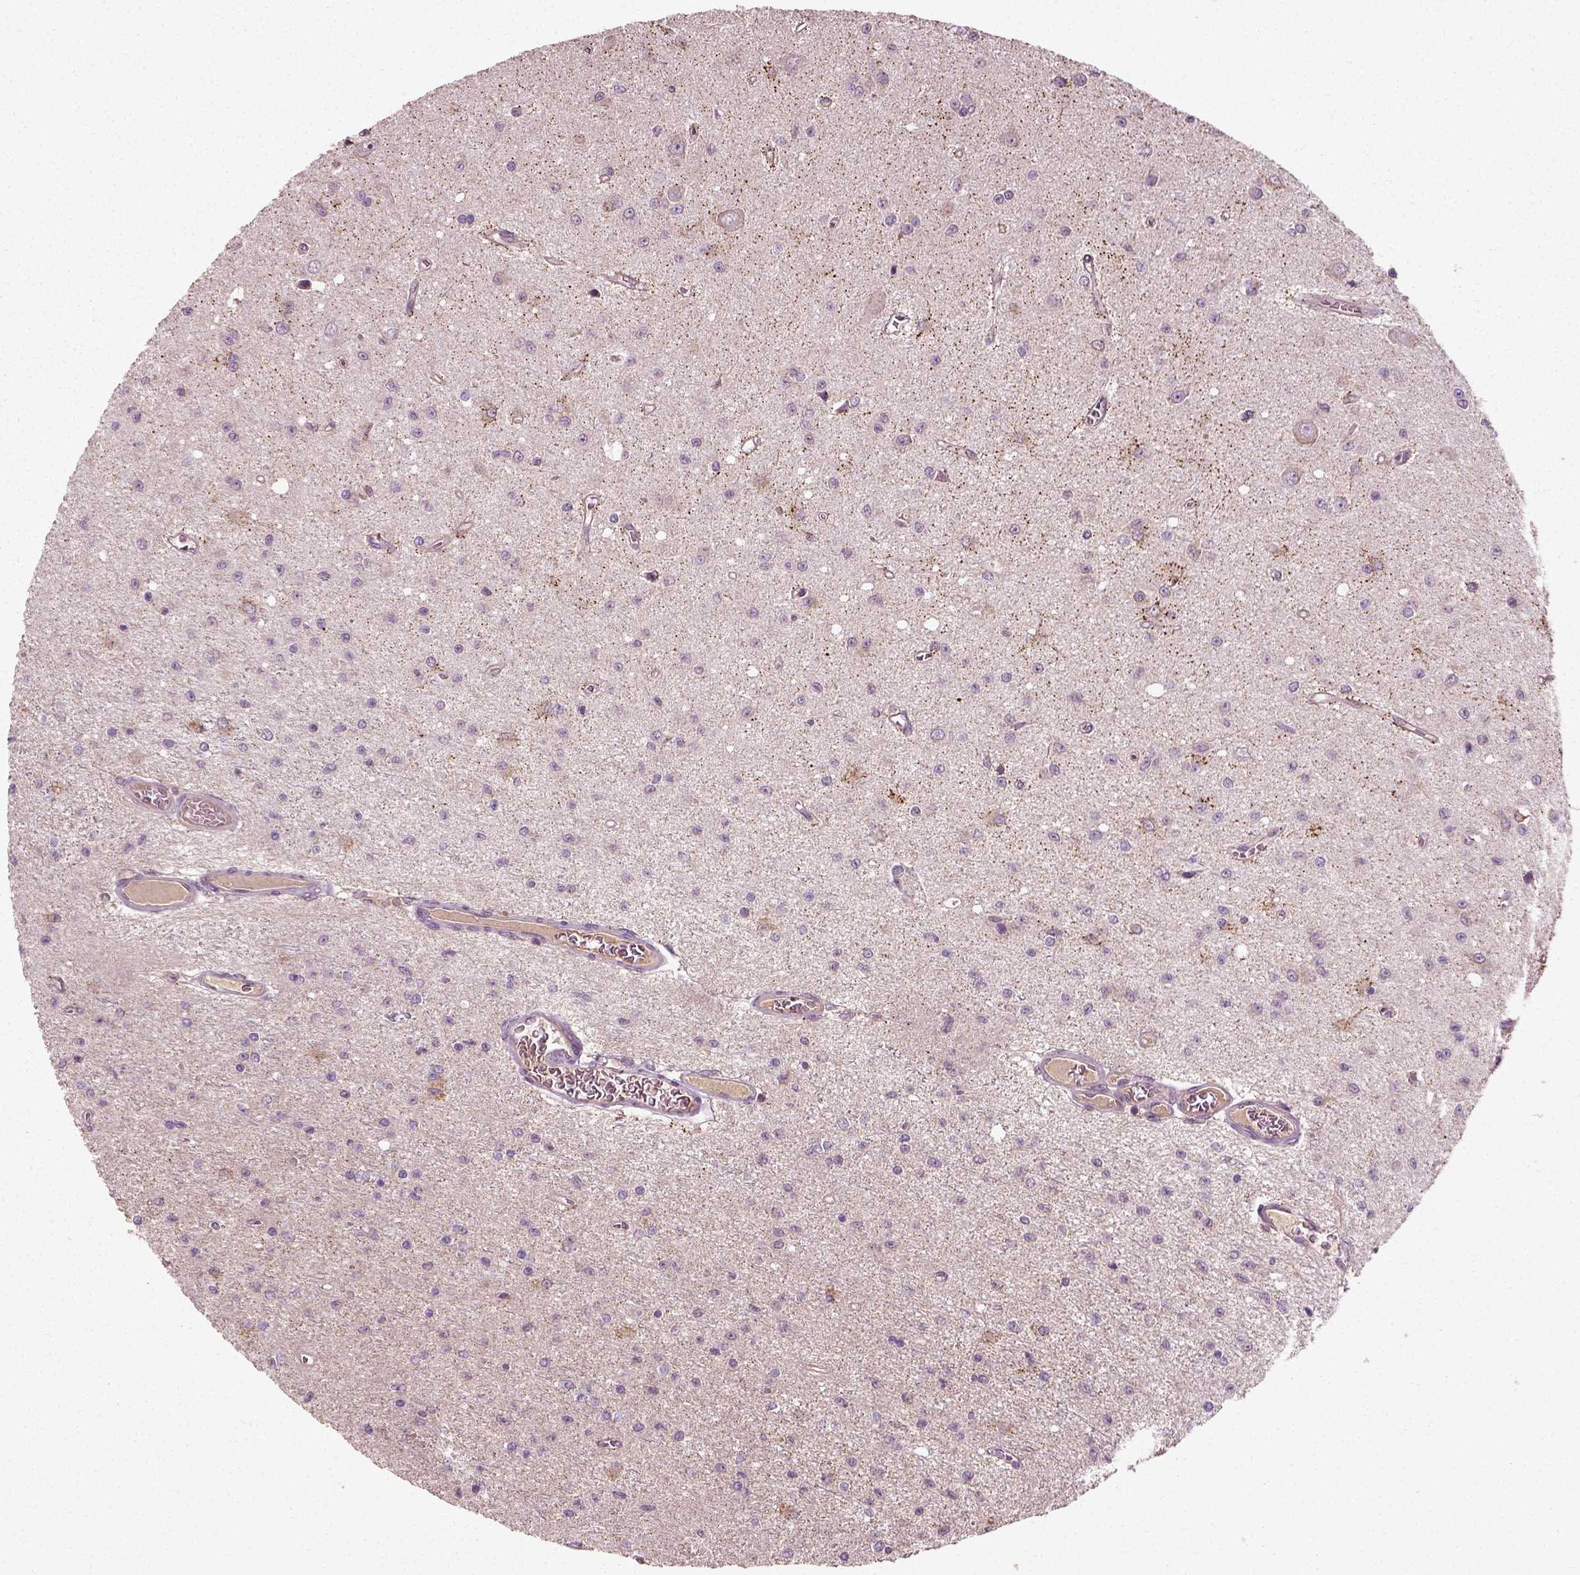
{"staining": {"intensity": "negative", "quantity": "none", "location": "none"}, "tissue": "glioma", "cell_type": "Tumor cells", "image_type": "cancer", "snomed": [{"axis": "morphology", "description": "Glioma, malignant, Low grade"}, {"axis": "topography", "description": "Brain"}], "caption": "Immunohistochemical staining of malignant glioma (low-grade) reveals no significant staining in tumor cells. (DAB IHC with hematoxylin counter stain).", "gene": "ERV3-1", "patient": {"sex": "female", "age": 45}}